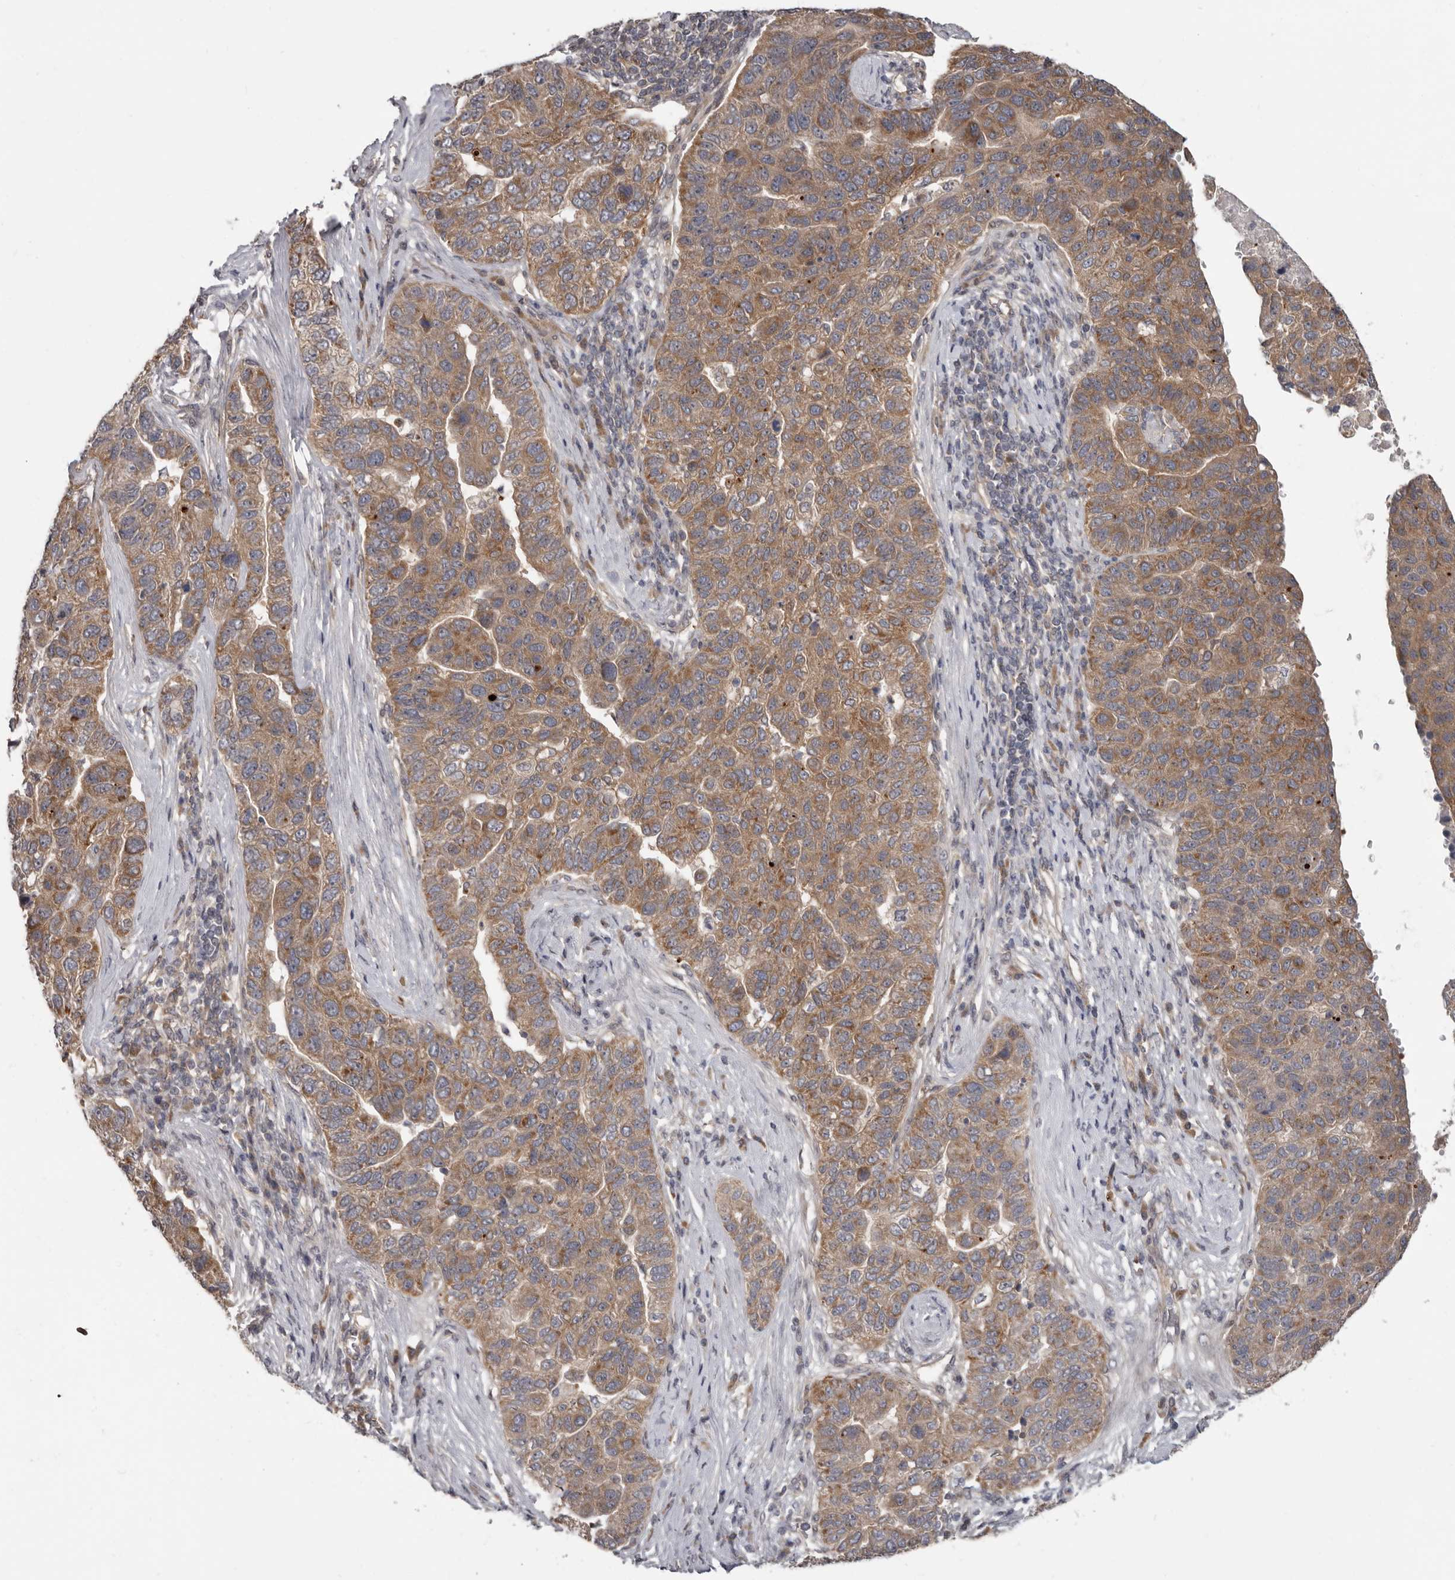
{"staining": {"intensity": "moderate", "quantity": ">75%", "location": "cytoplasmic/membranous"}, "tissue": "pancreatic cancer", "cell_type": "Tumor cells", "image_type": "cancer", "snomed": [{"axis": "morphology", "description": "Adenocarcinoma, NOS"}, {"axis": "topography", "description": "Pancreas"}], "caption": "A histopathology image of human pancreatic adenocarcinoma stained for a protein displays moderate cytoplasmic/membranous brown staining in tumor cells.", "gene": "BAD", "patient": {"sex": "female", "age": 61}}